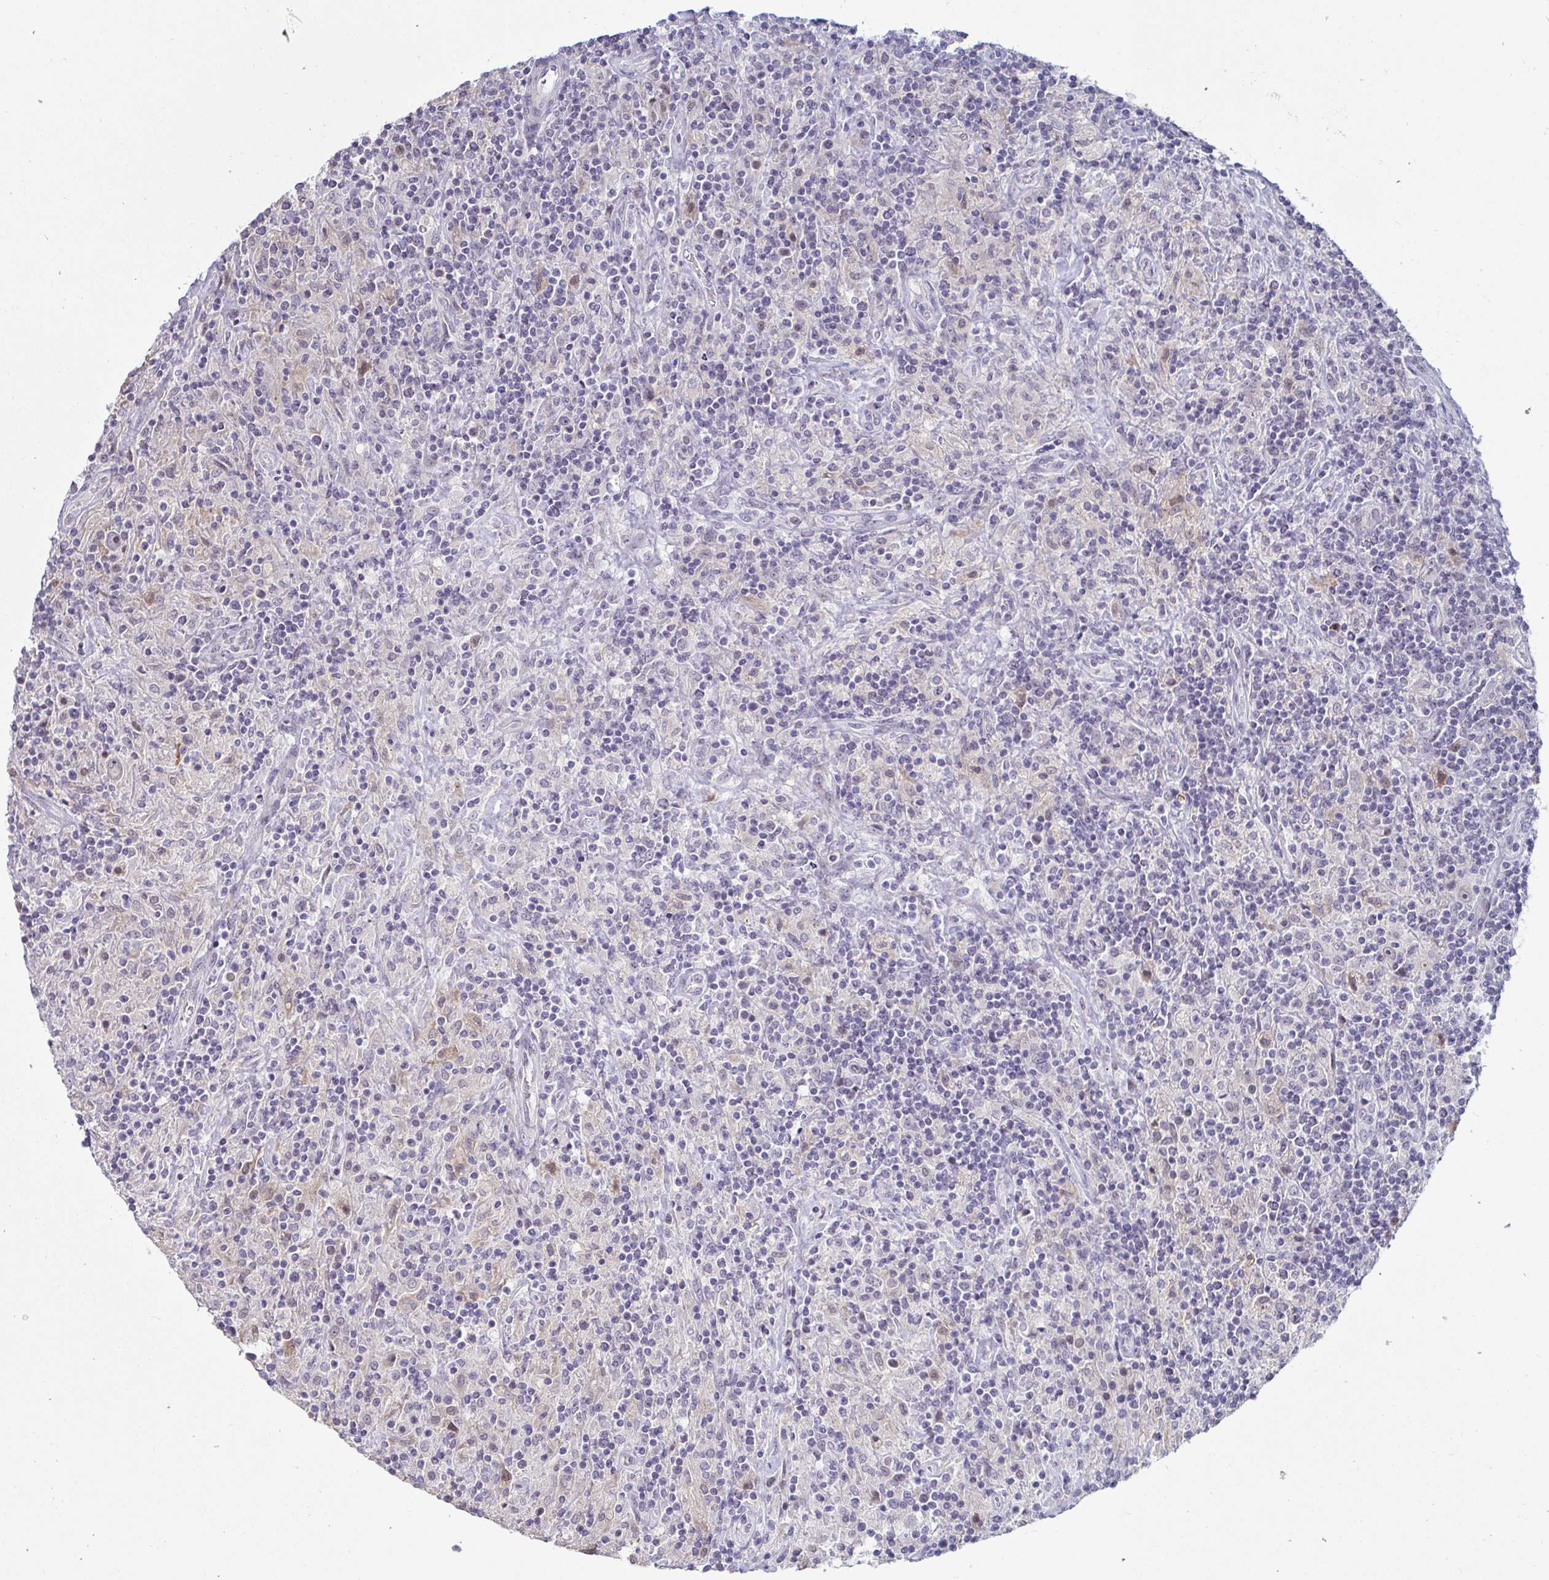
{"staining": {"intensity": "negative", "quantity": "none", "location": "none"}, "tissue": "lymphoma", "cell_type": "Tumor cells", "image_type": "cancer", "snomed": [{"axis": "morphology", "description": "Hodgkin's disease, NOS"}, {"axis": "topography", "description": "Lymph node"}], "caption": "Histopathology image shows no significant protein staining in tumor cells of lymphoma.", "gene": "GSTM1", "patient": {"sex": "male", "age": 70}}